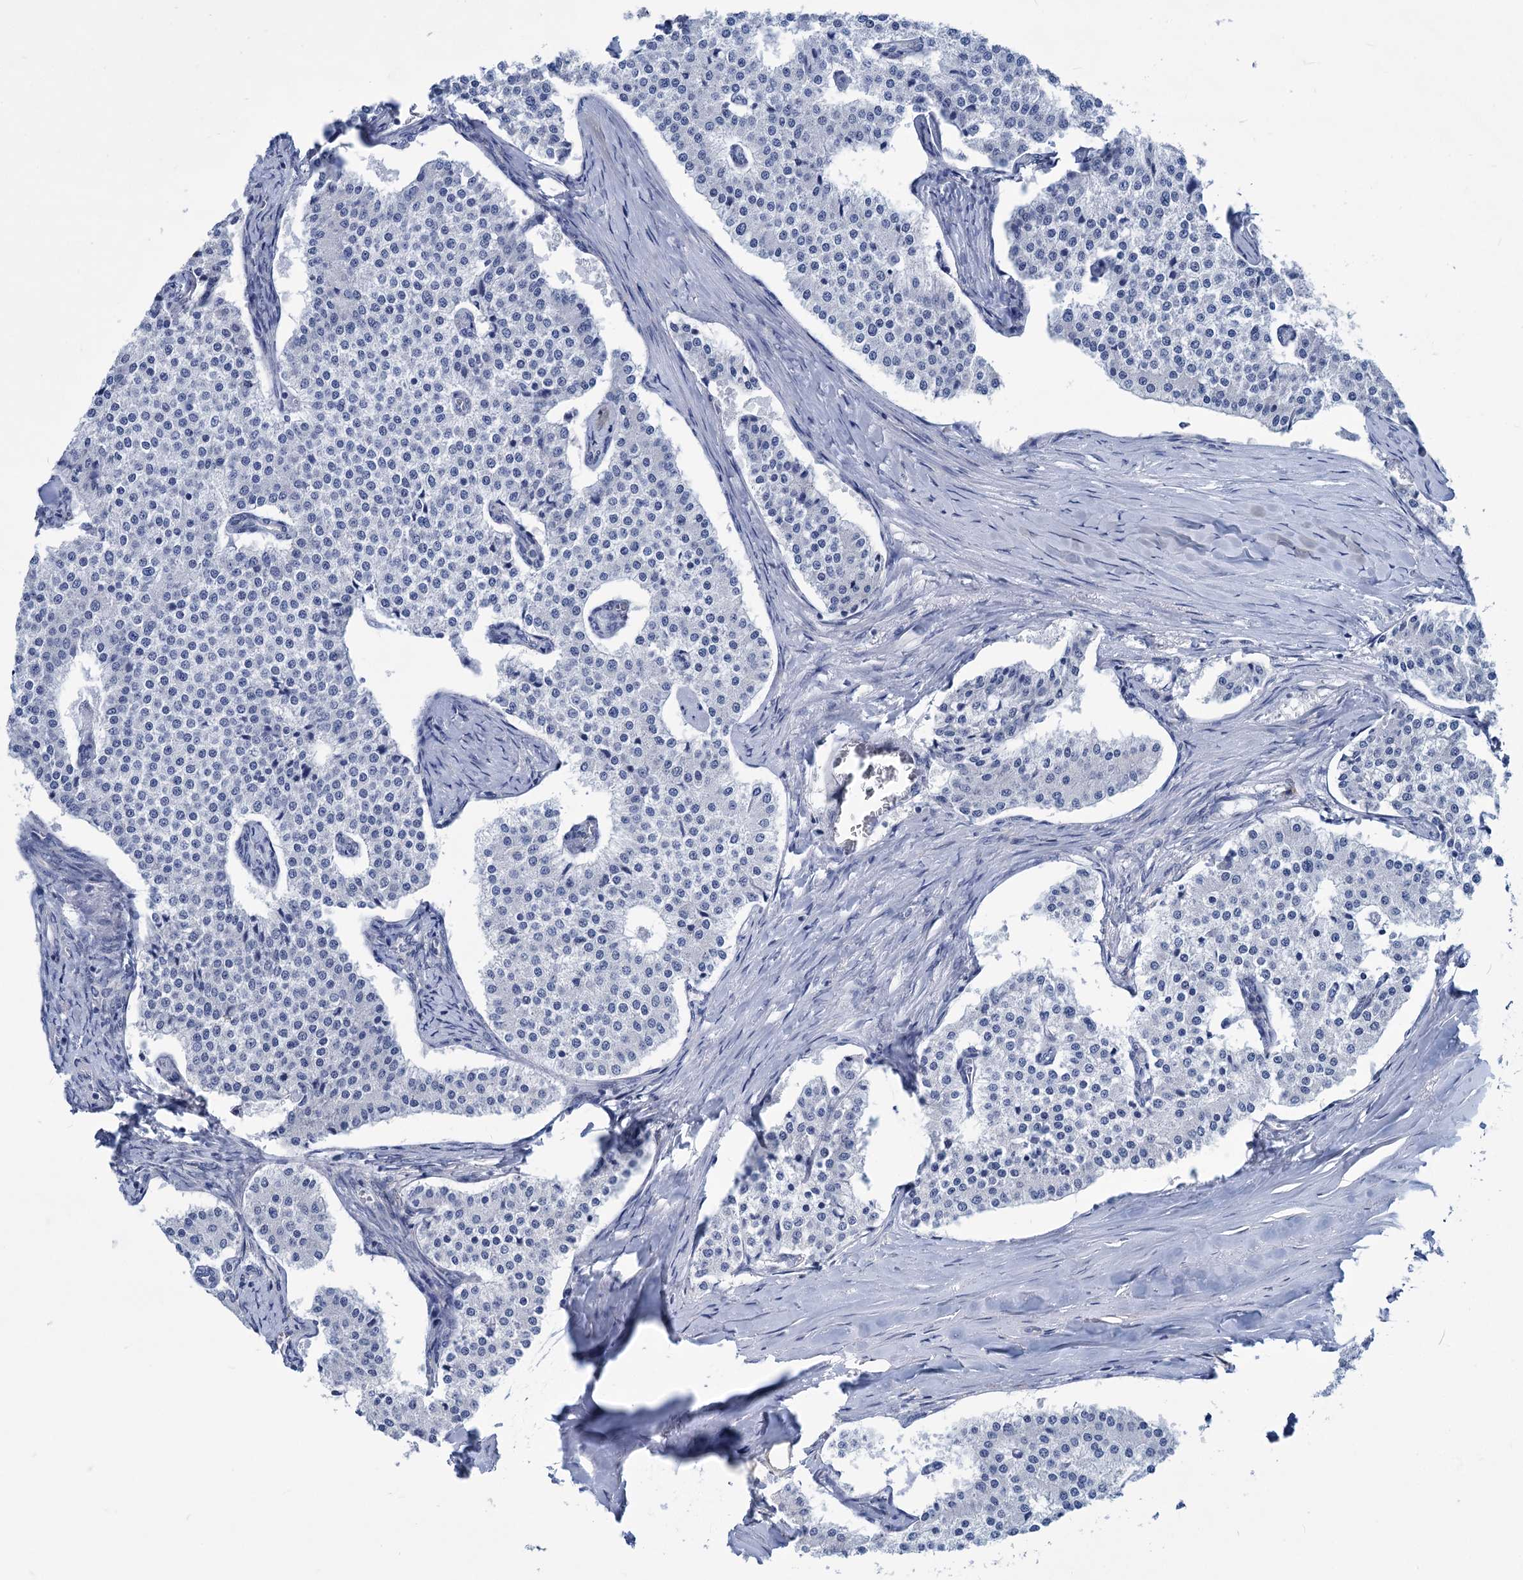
{"staining": {"intensity": "negative", "quantity": "none", "location": "none"}, "tissue": "carcinoid", "cell_type": "Tumor cells", "image_type": "cancer", "snomed": [{"axis": "morphology", "description": "Carcinoid, malignant, NOS"}, {"axis": "topography", "description": "Colon"}], "caption": "Protein analysis of malignant carcinoid displays no significant staining in tumor cells. The staining was performed using DAB to visualize the protein expression in brown, while the nuclei were stained in blue with hematoxylin (Magnification: 20x).", "gene": "NEU3", "patient": {"sex": "female", "age": 52}}